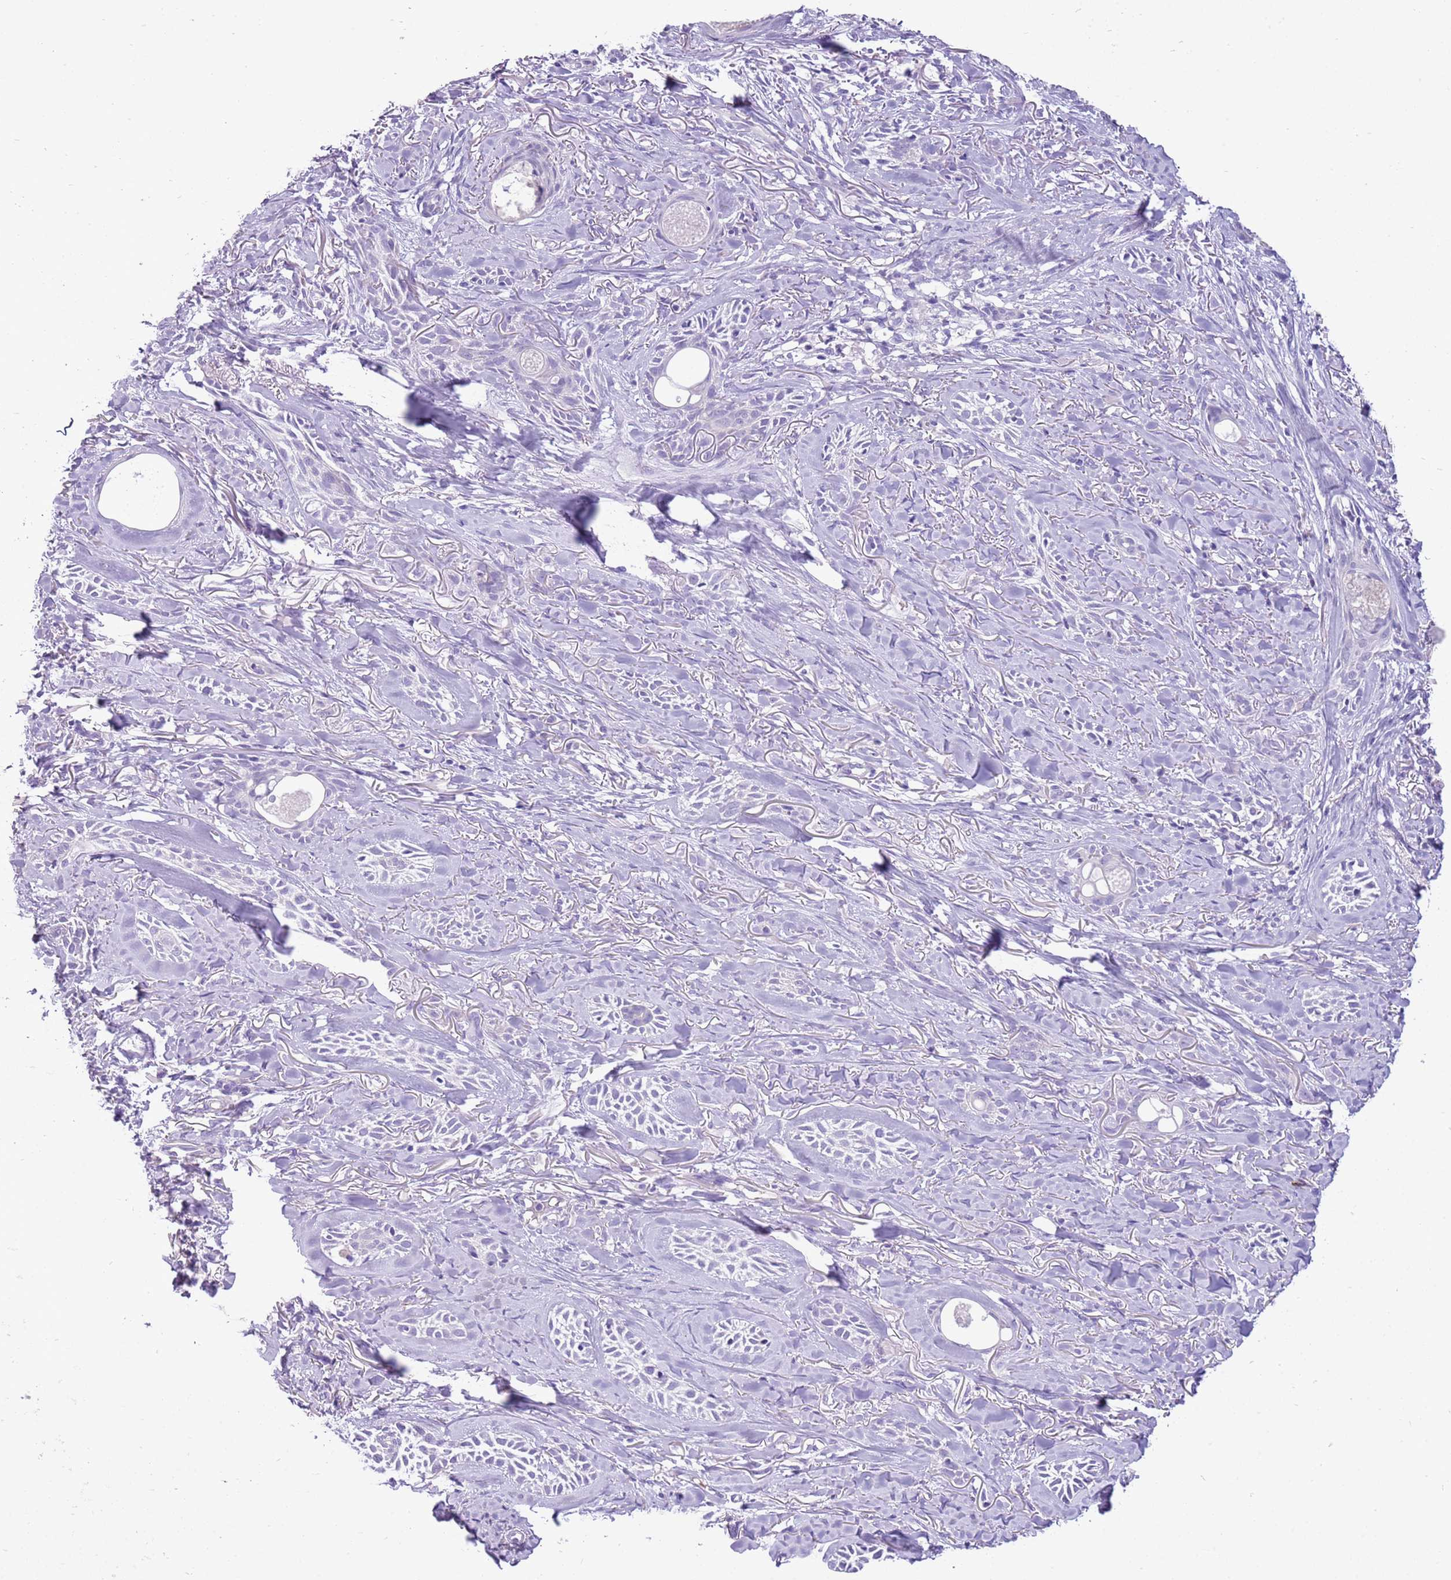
{"staining": {"intensity": "negative", "quantity": "none", "location": "none"}, "tissue": "skin cancer", "cell_type": "Tumor cells", "image_type": "cancer", "snomed": [{"axis": "morphology", "description": "Basal cell carcinoma"}, {"axis": "topography", "description": "Skin"}], "caption": "DAB (3,3'-diaminobenzidine) immunohistochemical staining of human skin cancer demonstrates no significant positivity in tumor cells. Nuclei are stained in blue.", "gene": "SCAMP5", "patient": {"sex": "female", "age": 59}}